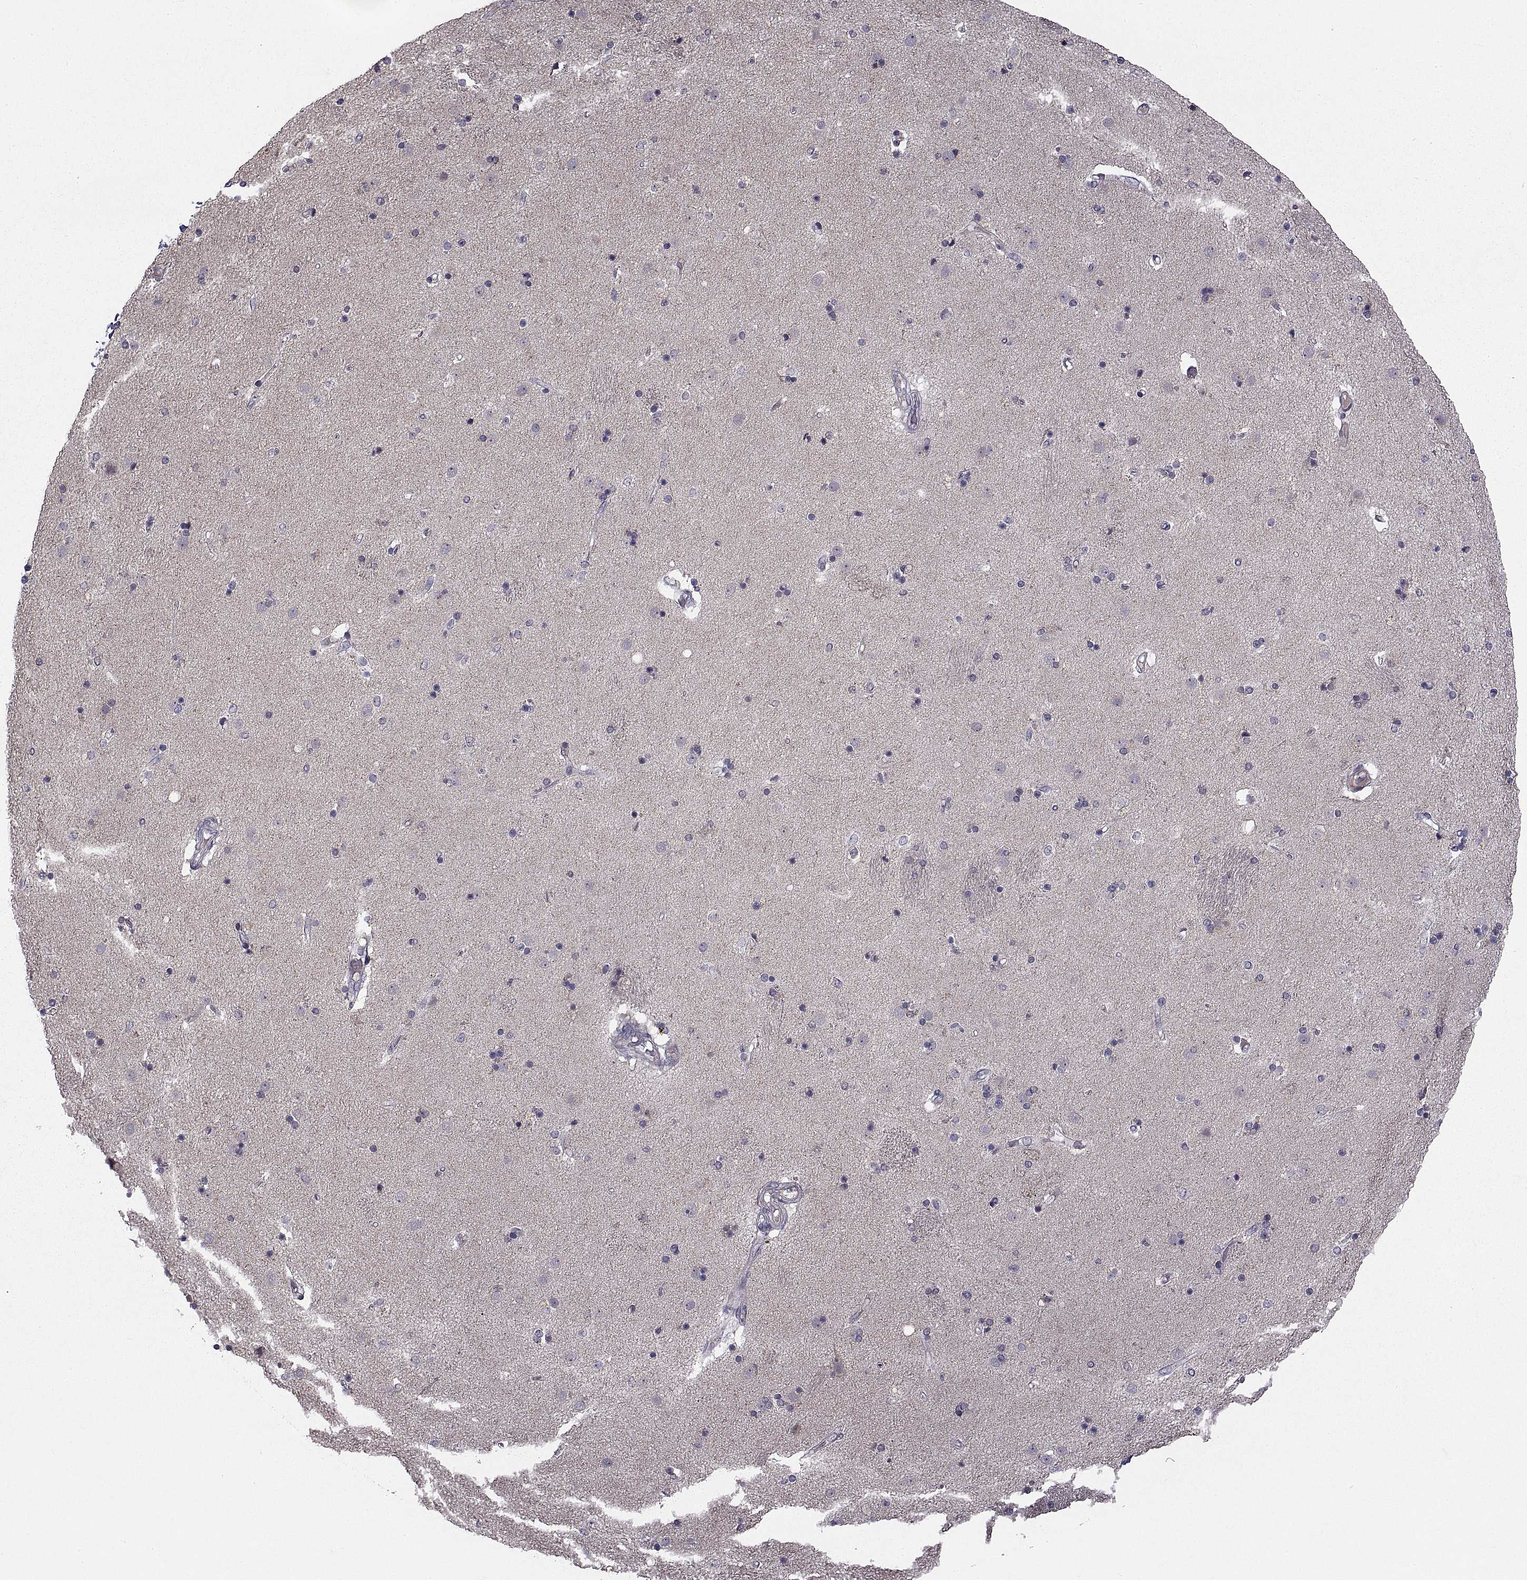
{"staining": {"intensity": "negative", "quantity": "none", "location": "none"}, "tissue": "caudate", "cell_type": "Glial cells", "image_type": "normal", "snomed": [{"axis": "morphology", "description": "Normal tissue, NOS"}, {"axis": "topography", "description": "Lateral ventricle wall"}], "caption": "High magnification brightfield microscopy of normal caudate stained with DAB (3,3'-diaminobenzidine) (brown) and counterstained with hematoxylin (blue): glial cells show no significant positivity.", "gene": "NPTX2", "patient": {"sex": "male", "age": 54}}